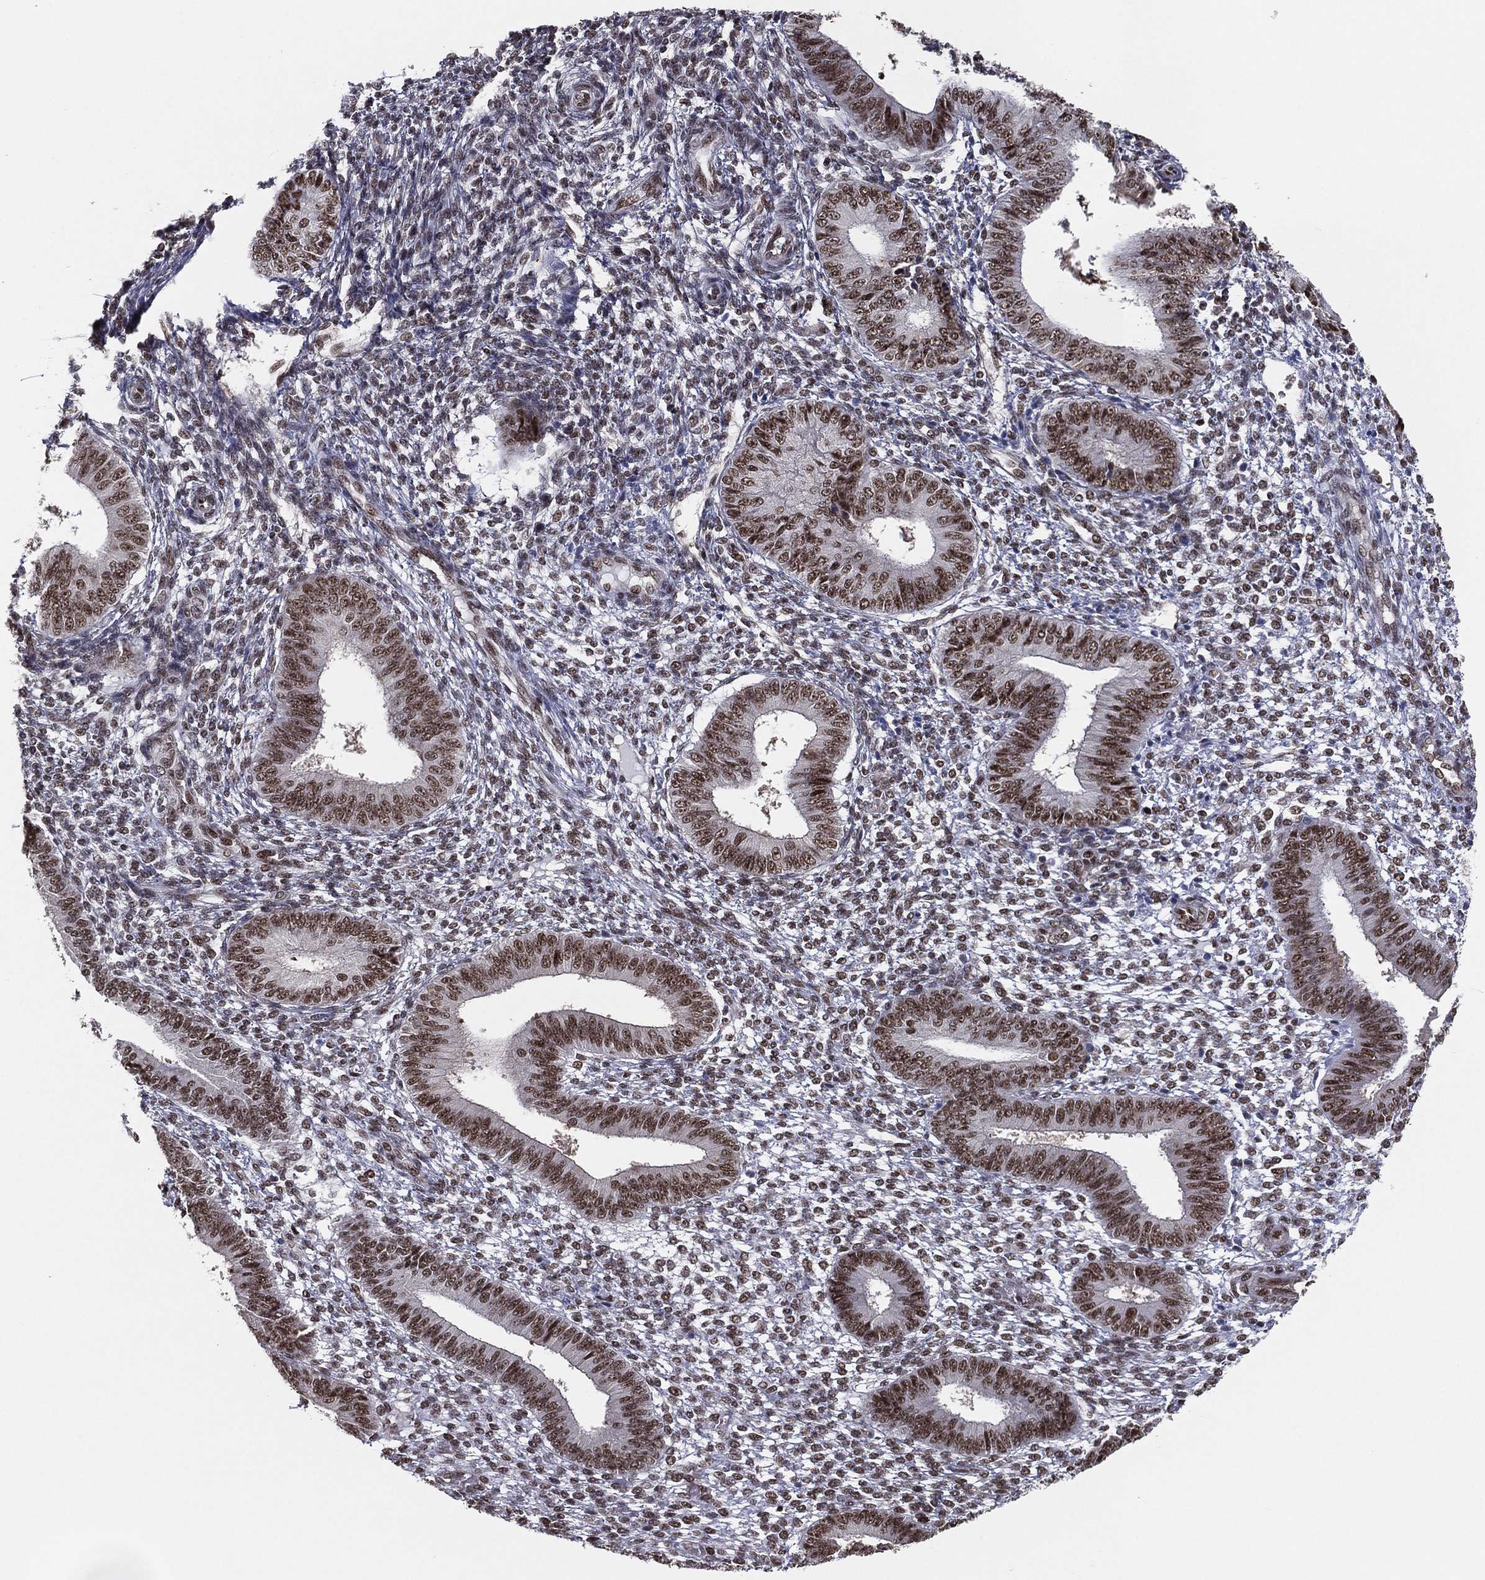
{"staining": {"intensity": "strong", "quantity": "25%-75%", "location": "nuclear"}, "tissue": "endometrium", "cell_type": "Cells in endometrial stroma", "image_type": "normal", "snomed": [{"axis": "morphology", "description": "Normal tissue, NOS"}, {"axis": "topography", "description": "Endometrium"}], "caption": "A brown stain shows strong nuclear staining of a protein in cells in endometrial stroma of normal endometrium. The staining was performed using DAB, with brown indicating positive protein expression. Nuclei are stained blue with hematoxylin.", "gene": "GPALPP1", "patient": {"sex": "female", "age": 42}}